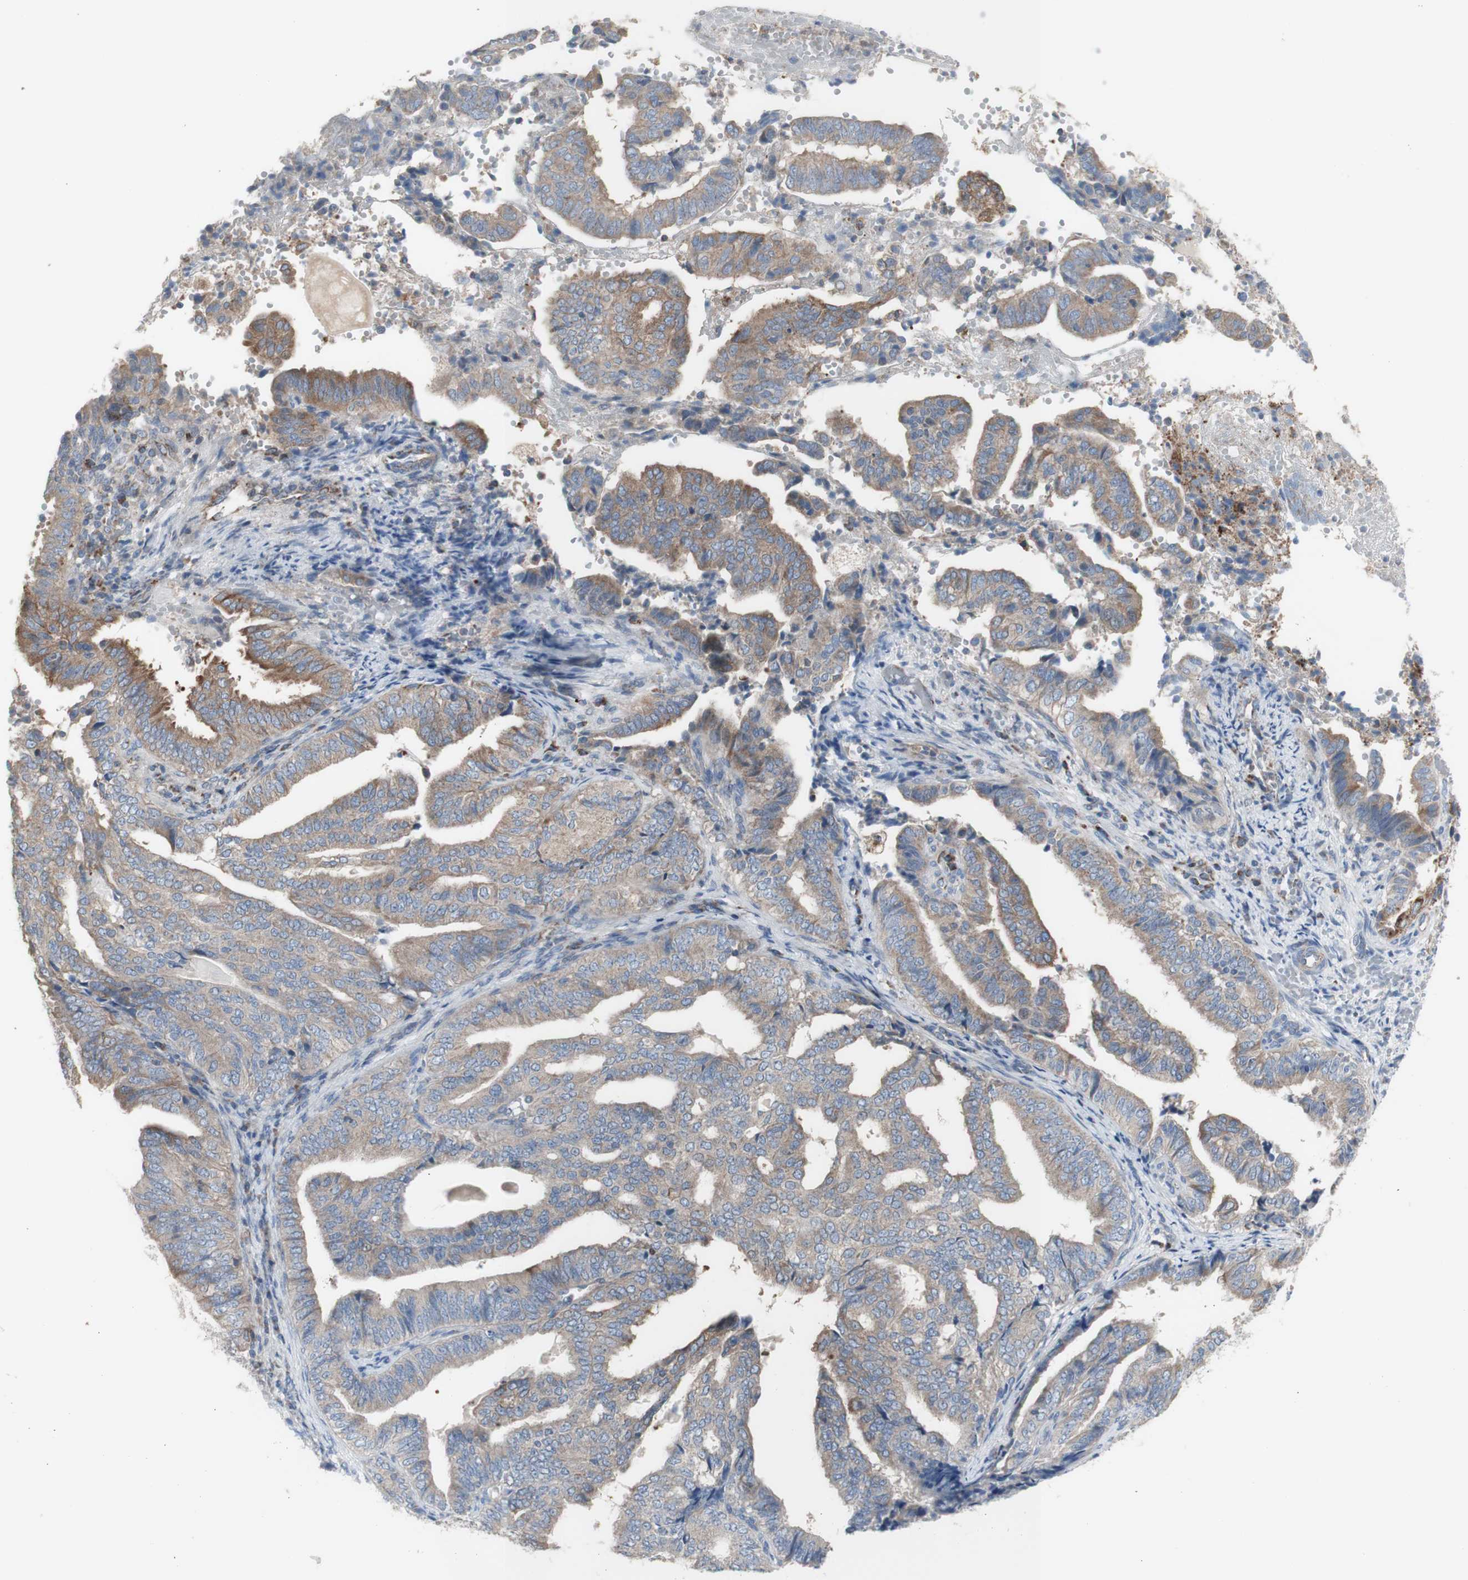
{"staining": {"intensity": "weak", "quantity": "25%-75%", "location": "cytoplasmic/membranous"}, "tissue": "endometrial cancer", "cell_type": "Tumor cells", "image_type": "cancer", "snomed": [{"axis": "morphology", "description": "Adenocarcinoma, NOS"}, {"axis": "topography", "description": "Endometrium"}], "caption": "Immunohistochemistry (IHC) of human endometrial cancer (adenocarcinoma) reveals low levels of weak cytoplasmic/membranous staining in about 25%-75% of tumor cells. The protein of interest is shown in brown color, while the nuclei are stained blue.", "gene": "C3orf52", "patient": {"sex": "female", "age": 58}}